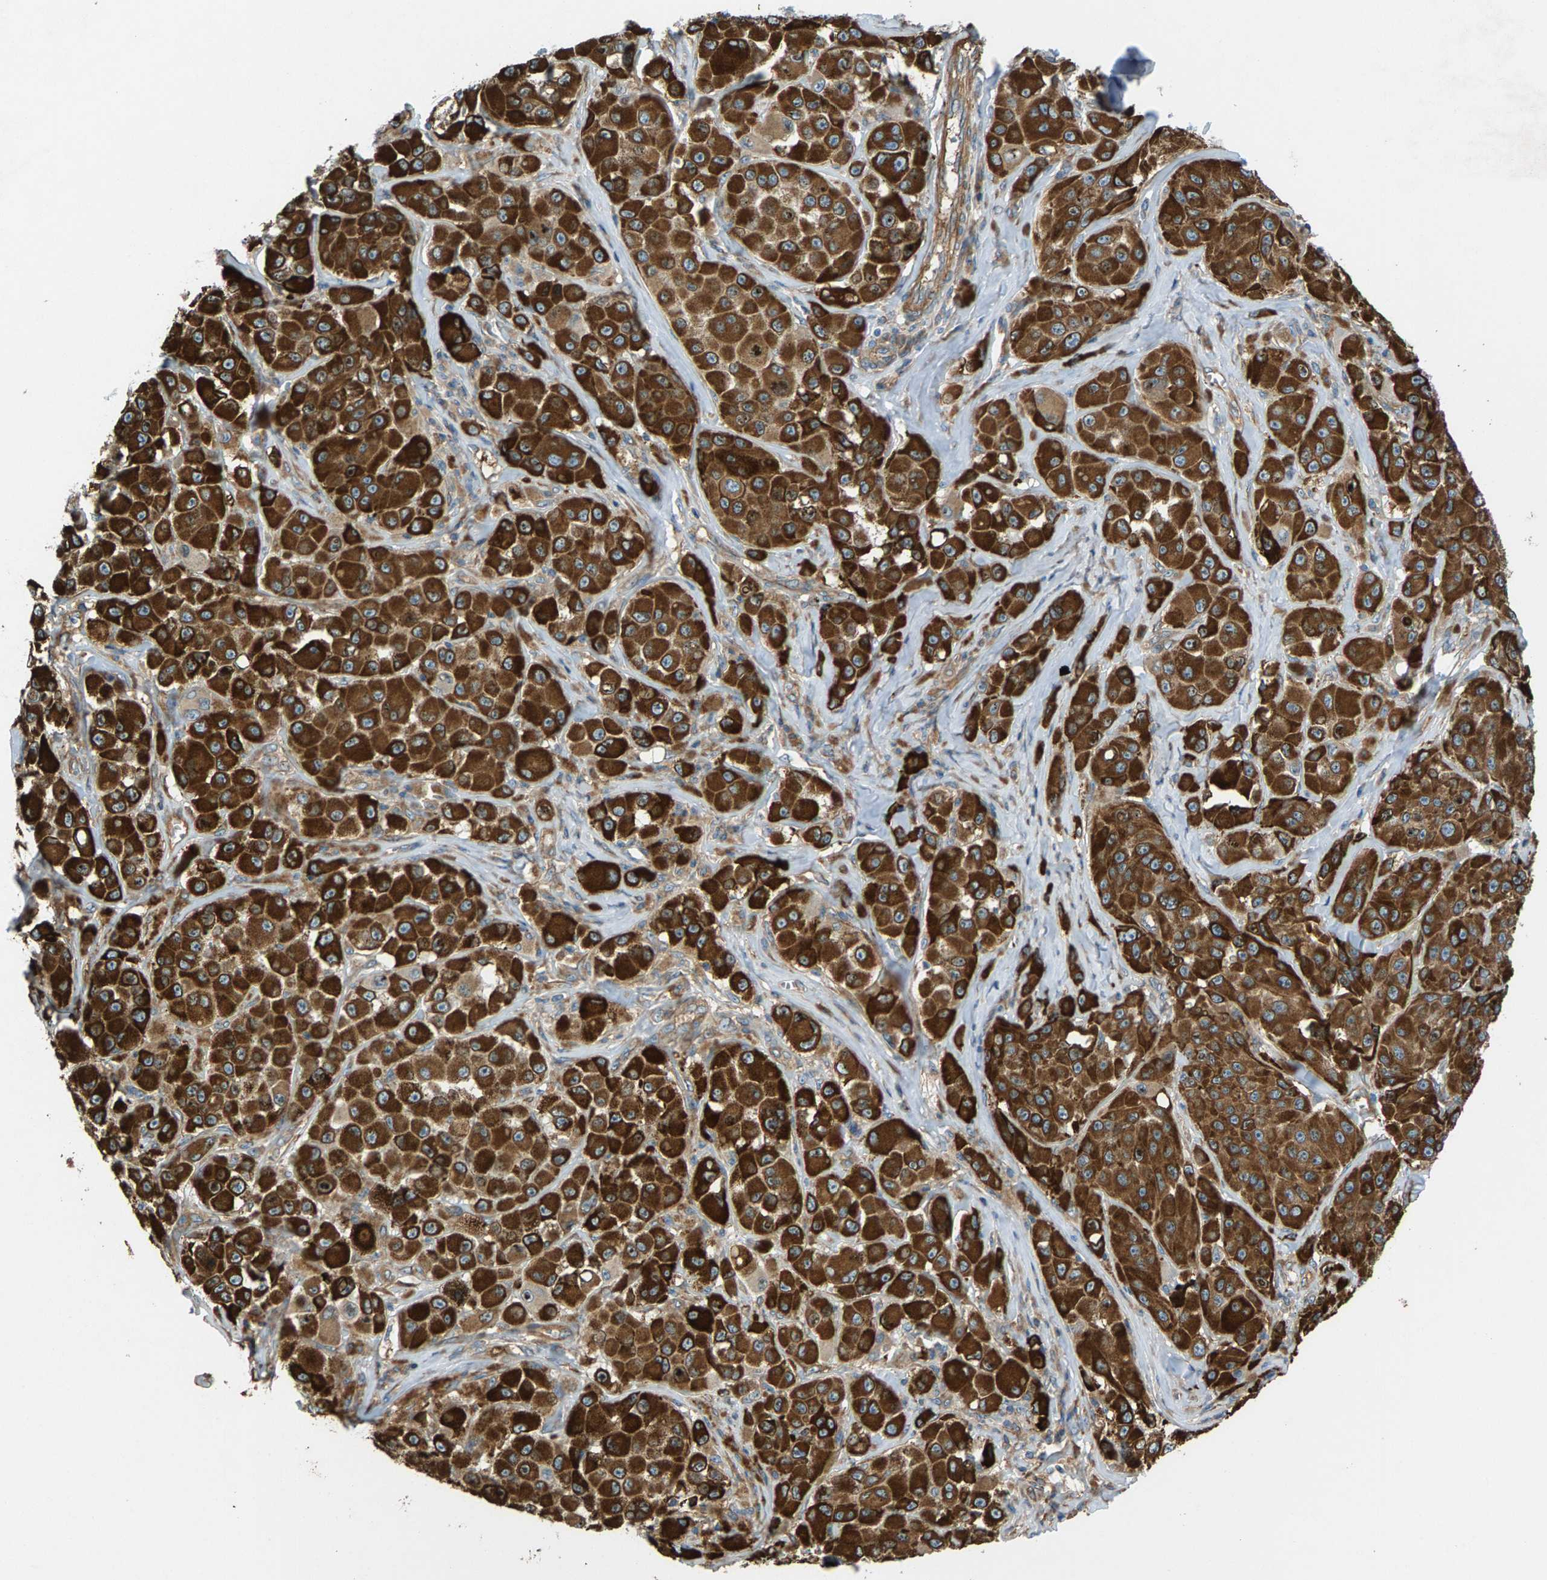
{"staining": {"intensity": "strong", "quantity": ">75%", "location": "cytoplasmic/membranous"}, "tissue": "melanoma", "cell_type": "Tumor cells", "image_type": "cancer", "snomed": [{"axis": "morphology", "description": "Malignant melanoma, NOS"}, {"axis": "topography", "description": "Skin"}], "caption": "Malignant melanoma stained for a protein (brown) shows strong cytoplasmic/membranous positive staining in about >75% of tumor cells.", "gene": "PDCL", "patient": {"sex": "male", "age": 84}}